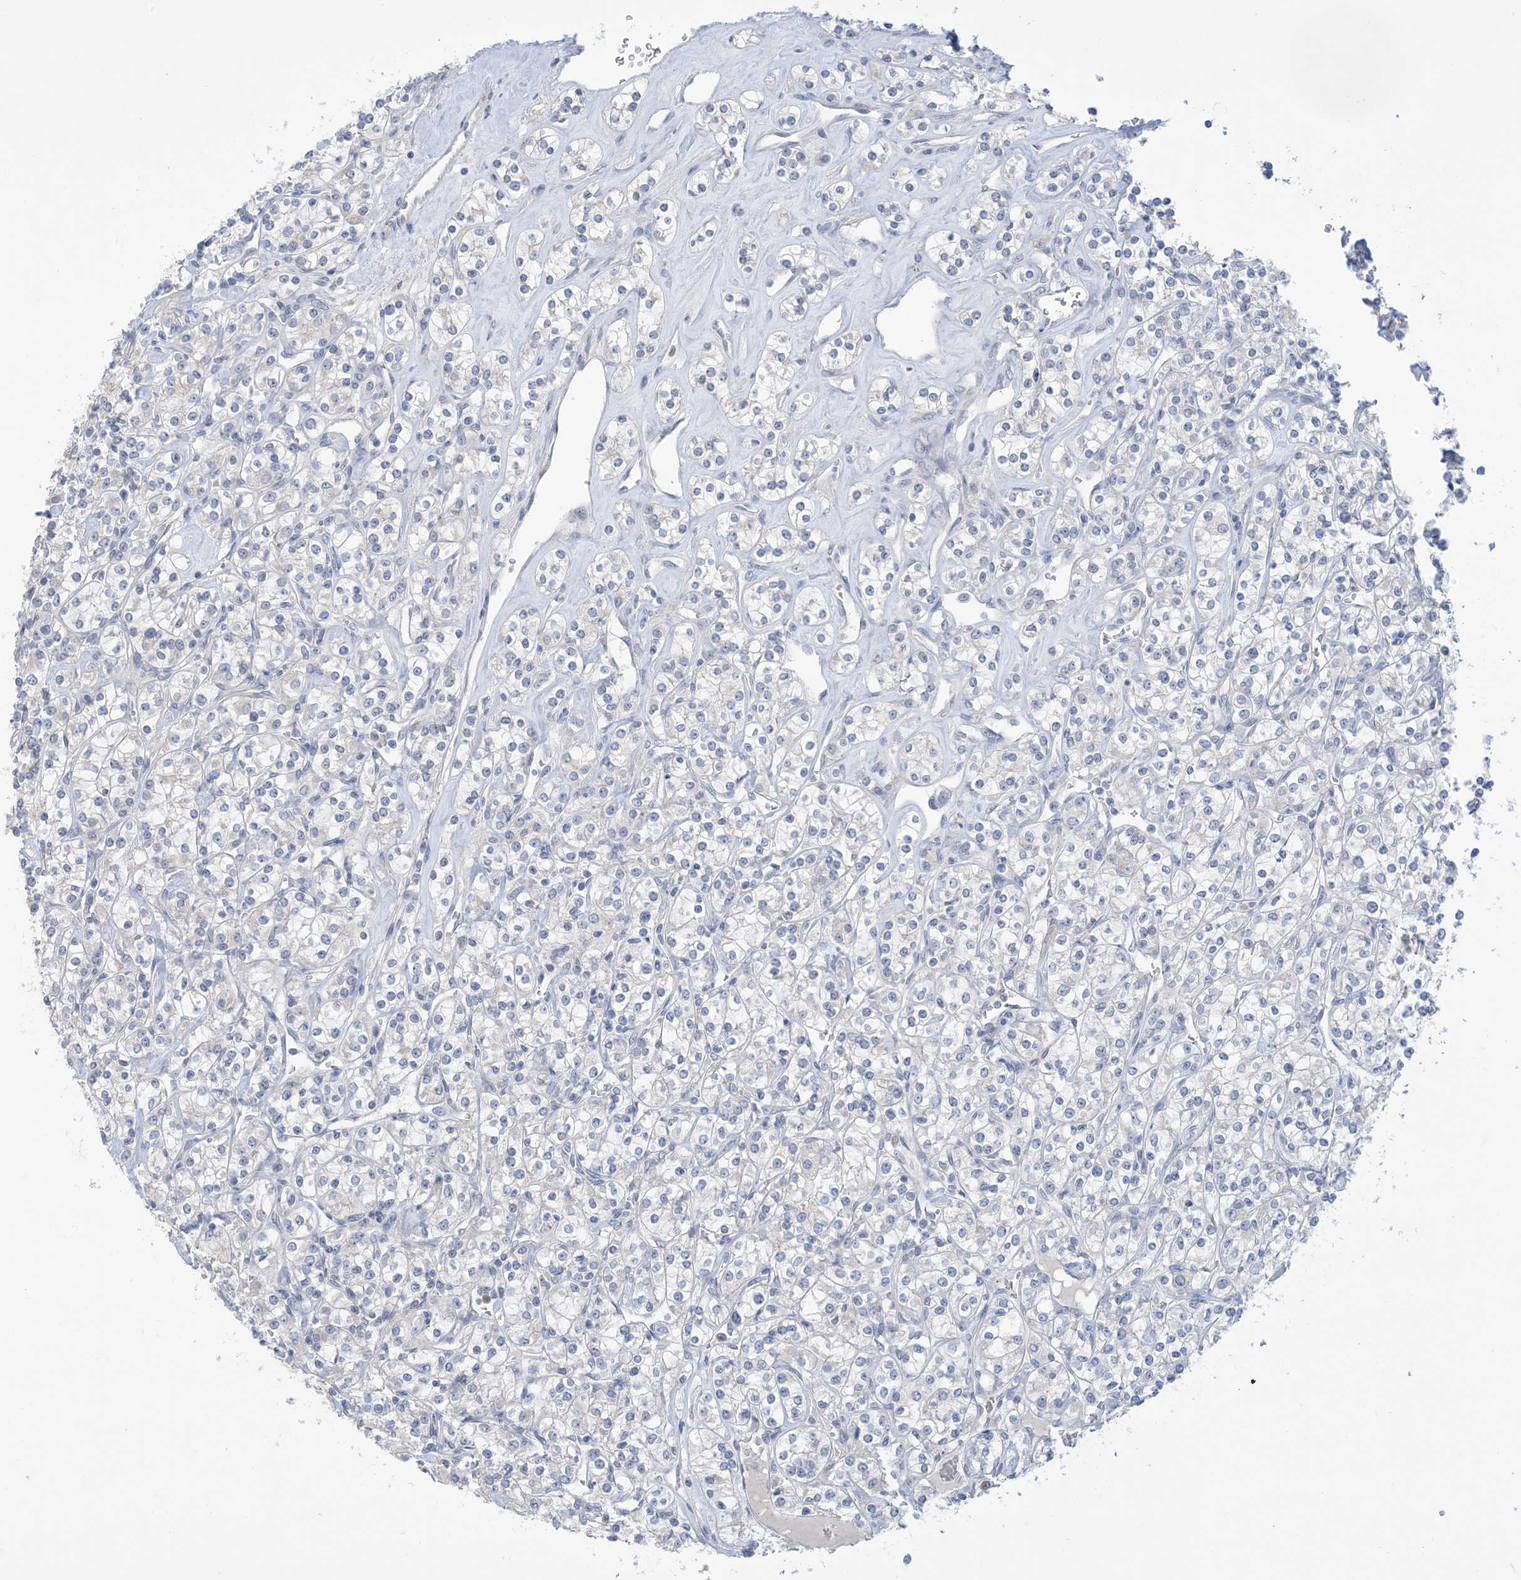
{"staining": {"intensity": "negative", "quantity": "none", "location": "none"}, "tissue": "renal cancer", "cell_type": "Tumor cells", "image_type": "cancer", "snomed": [{"axis": "morphology", "description": "Adenocarcinoma, NOS"}, {"axis": "topography", "description": "Kidney"}], "caption": "This is an IHC photomicrograph of human renal adenocarcinoma. There is no staining in tumor cells.", "gene": "TTYH1", "patient": {"sex": "male", "age": 77}}